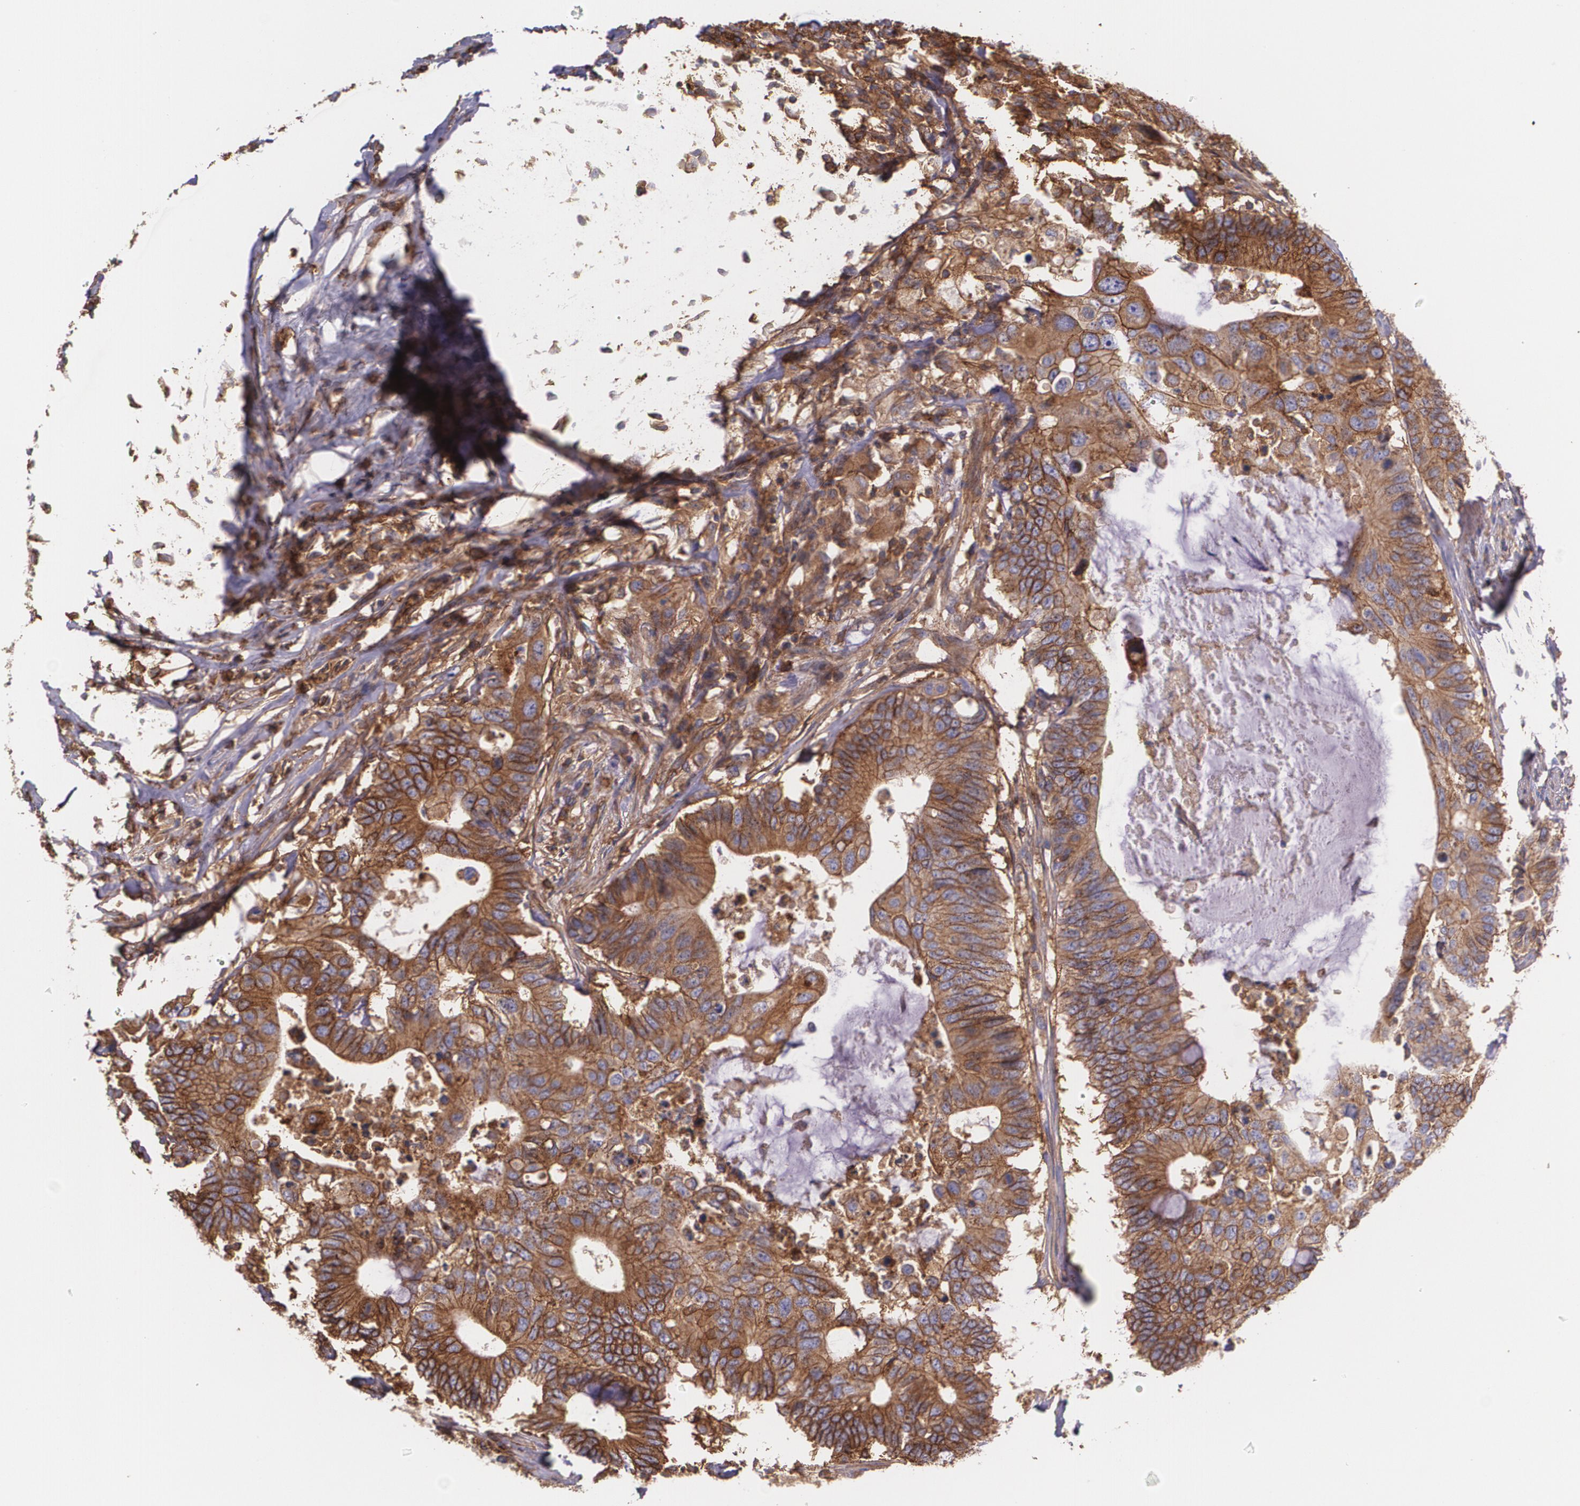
{"staining": {"intensity": "moderate", "quantity": ">75%", "location": "cytoplasmic/membranous"}, "tissue": "colorectal cancer", "cell_type": "Tumor cells", "image_type": "cancer", "snomed": [{"axis": "morphology", "description": "Adenocarcinoma, NOS"}, {"axis": "topography", "description": "Colon"}], "caption": "This photomicrograph demonstrates colorectal adenocarcinoma stained with immunohistochemistry to label a protein in brown. The cytoplasmic/membranous of tumor cells show moderate positivity for the protein. Nuclei are counter-stained blue.", "gene": "B2M", "patient": {"sex": "male", "age": 71}}